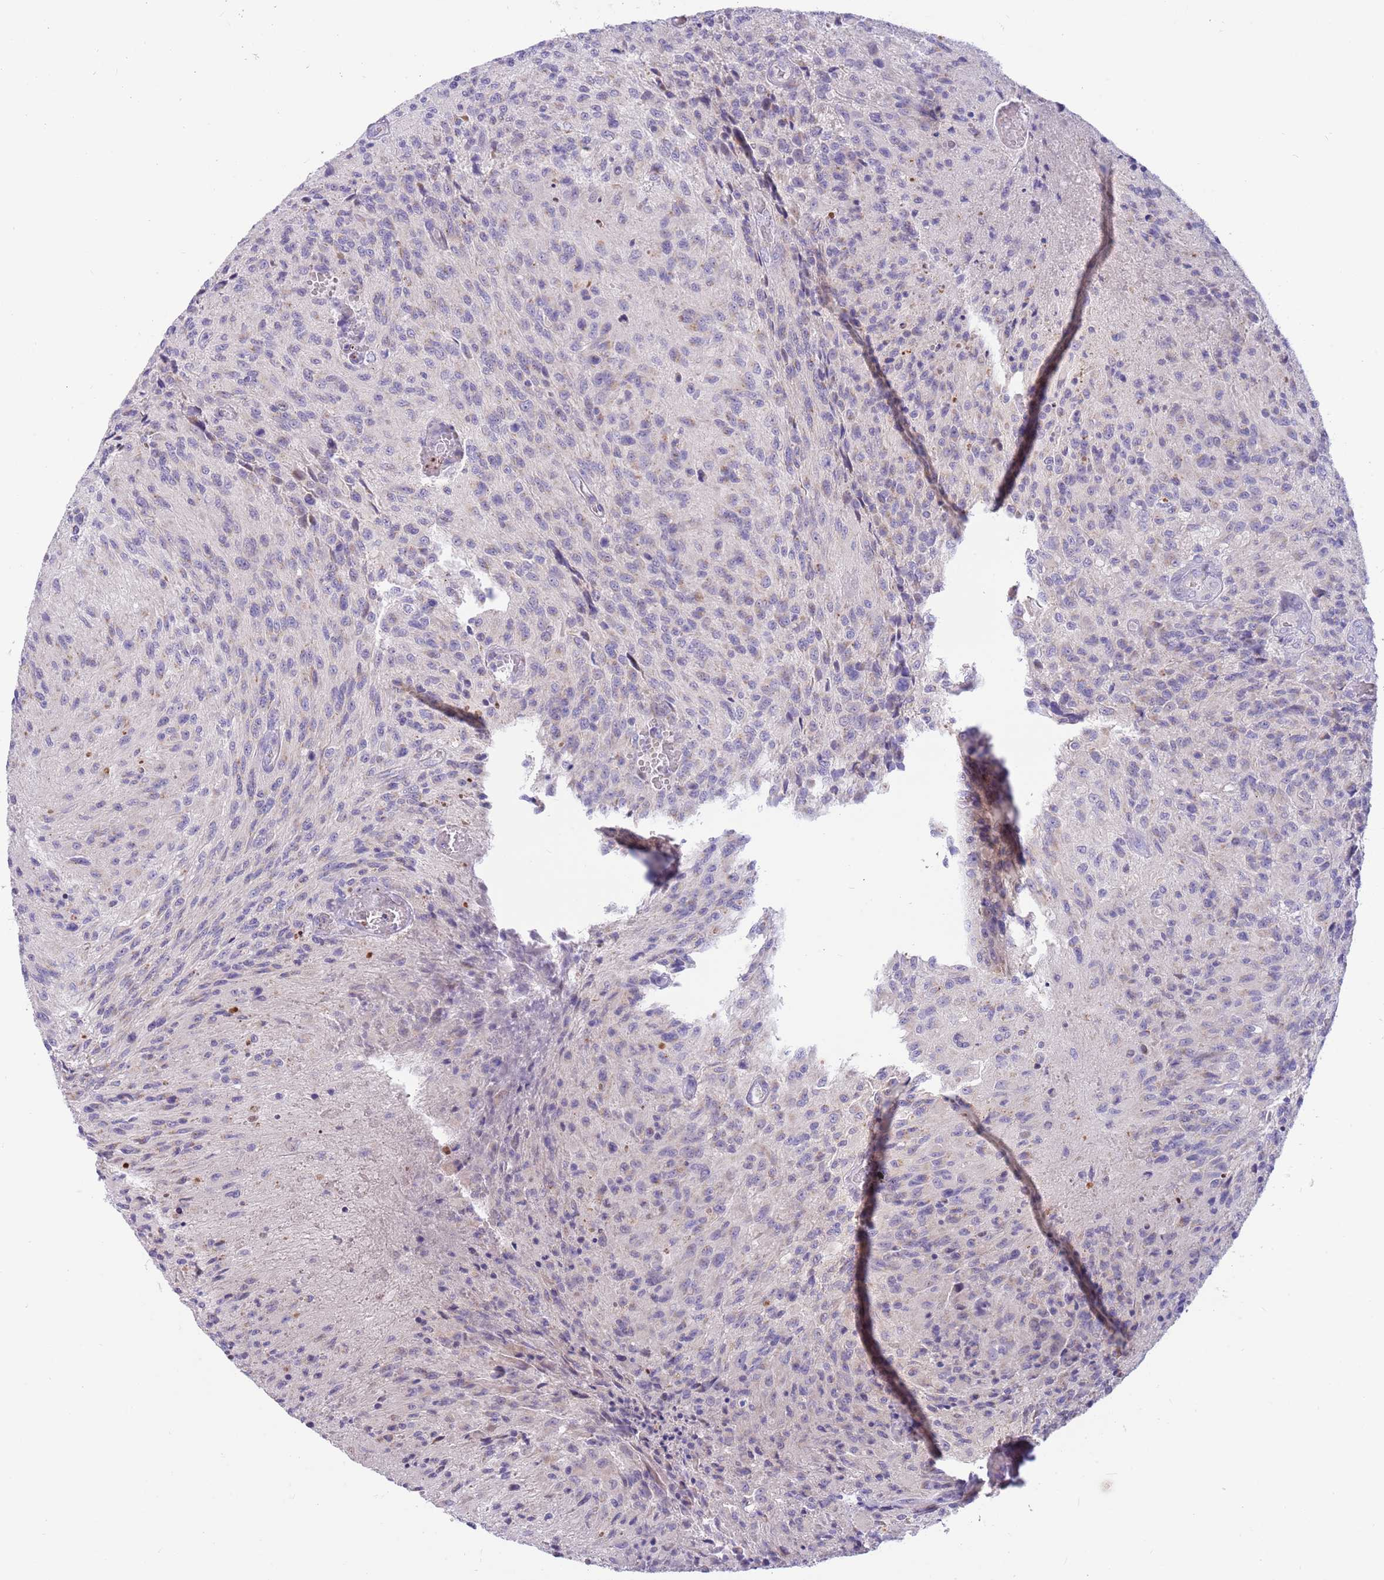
{"staining": {"intensity": "weak", "quantity": "<25%", "location": "cytoplasmic/membranous"}, "tissue": "glioma", "cell_type": "Tumor cells", "image_type": "cancer", "snomed": [{"axis": "morphology", "description": "Normal tissue, NOS"}, {"axis": "morphology", "description": "Glioma, malignant, High grade"}, {"axis": "topography", "description": "Cerebral cortex"}], "caption": "This image is of malignant glioma (high-grade) stained with immunohistochemistry to label a protein in brown with the nuclei are counter-stained blue. There is no staining in tumor cells.", "gene": "DDHD1", "patient": {"sex": "male", "age": 56}}